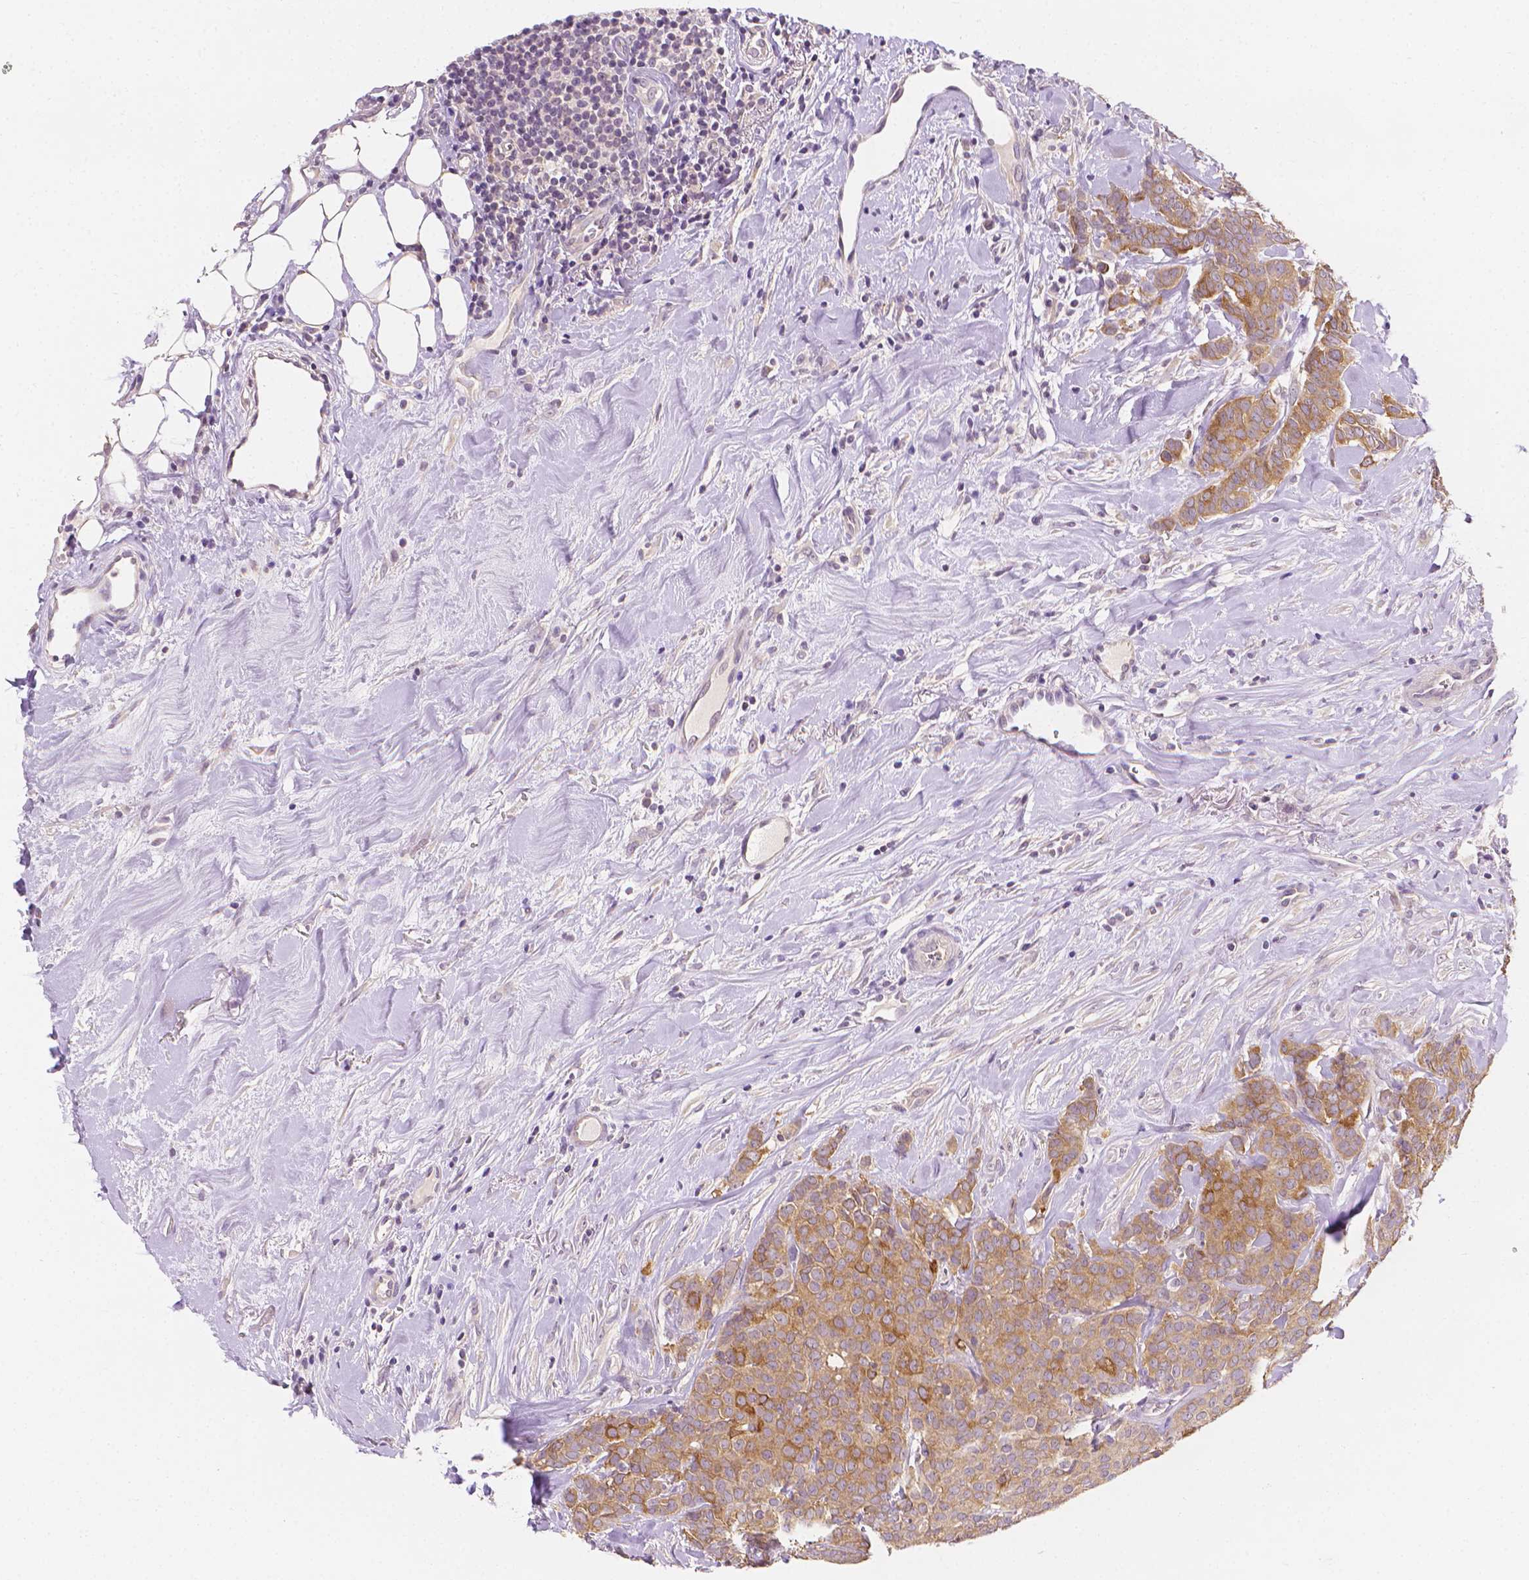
{"staining": {"intensity": "moderate", "quantity": ">75%", "location": "cytoplasmic/membranous"}, "tissue": "breast cancer", "cell_type": "Tumor cells", "image_type": "cancer", "snomed": [{"axis": "morphology", "description": "Duct carcinoma"}, {"axis": "topography", "description": "Breast"}], "caption": "Tumor cells exhibit moderate cytoplasmic/membranous staining in about >75% of cells in infiltrating ductal carcinoma (breast).", "gene": "FASN", "patient": {"sex": "female", "age": 84}}